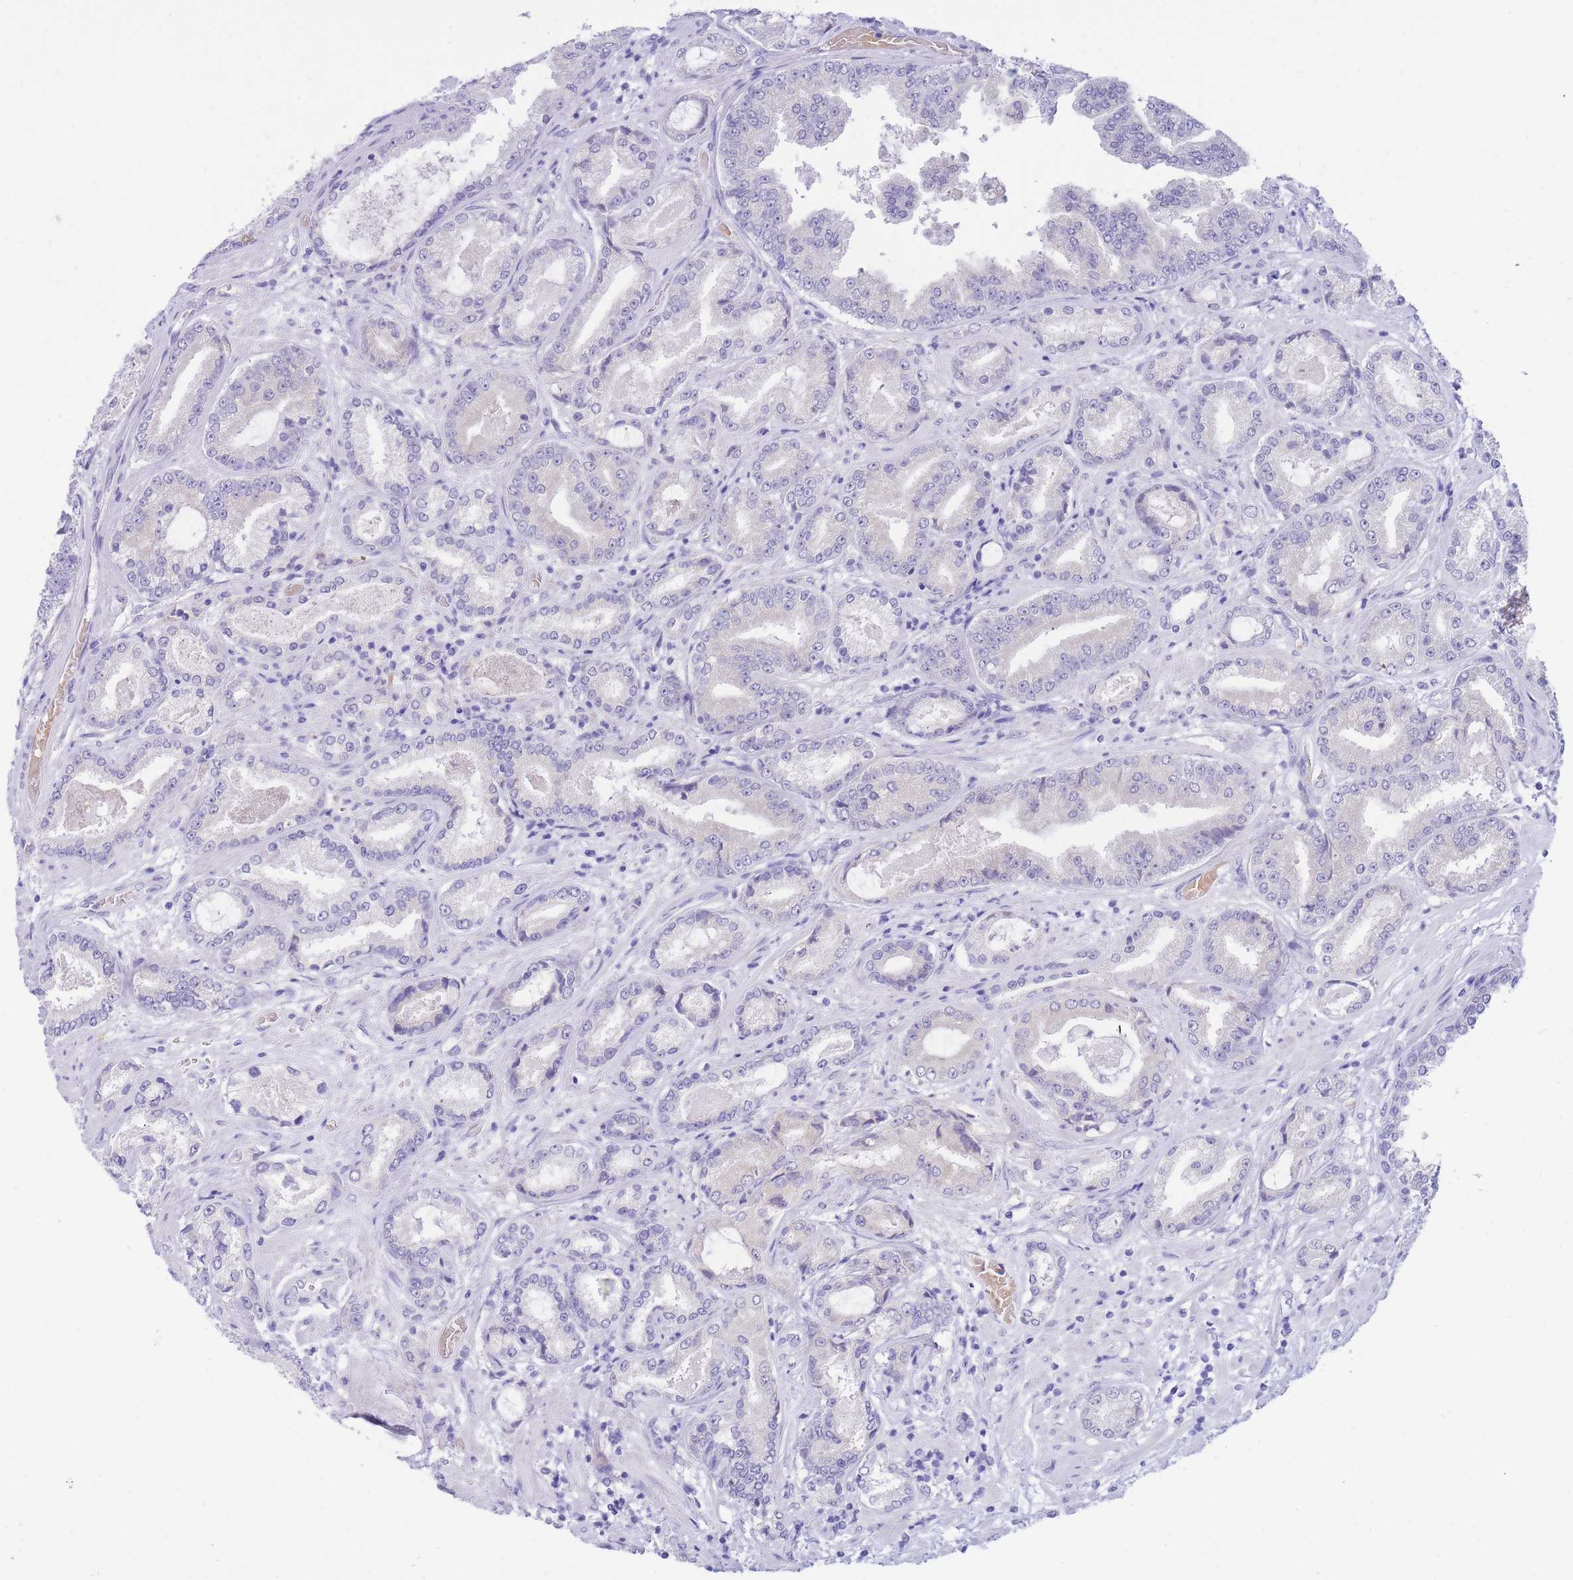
{"staining": {"intensity": "negative", "quantity": "none", "location": "none"}, "tissue": "prostate cancer", "cell_type": "Tumor cells", "image_type": "cancer", "snomed": [{"axis": "morphology", "description": "Adenocarcinoma, High grade"}, {"axis": "topography", "description": "Prostate"}], "caption": "Prostate cancer (high-grade adenocarcinoma) was stained to show a protein in brown. There is no significant expression in tumor cells.", "gene": "SSUH2", "patient": {"sex": "male", "age": 68}}